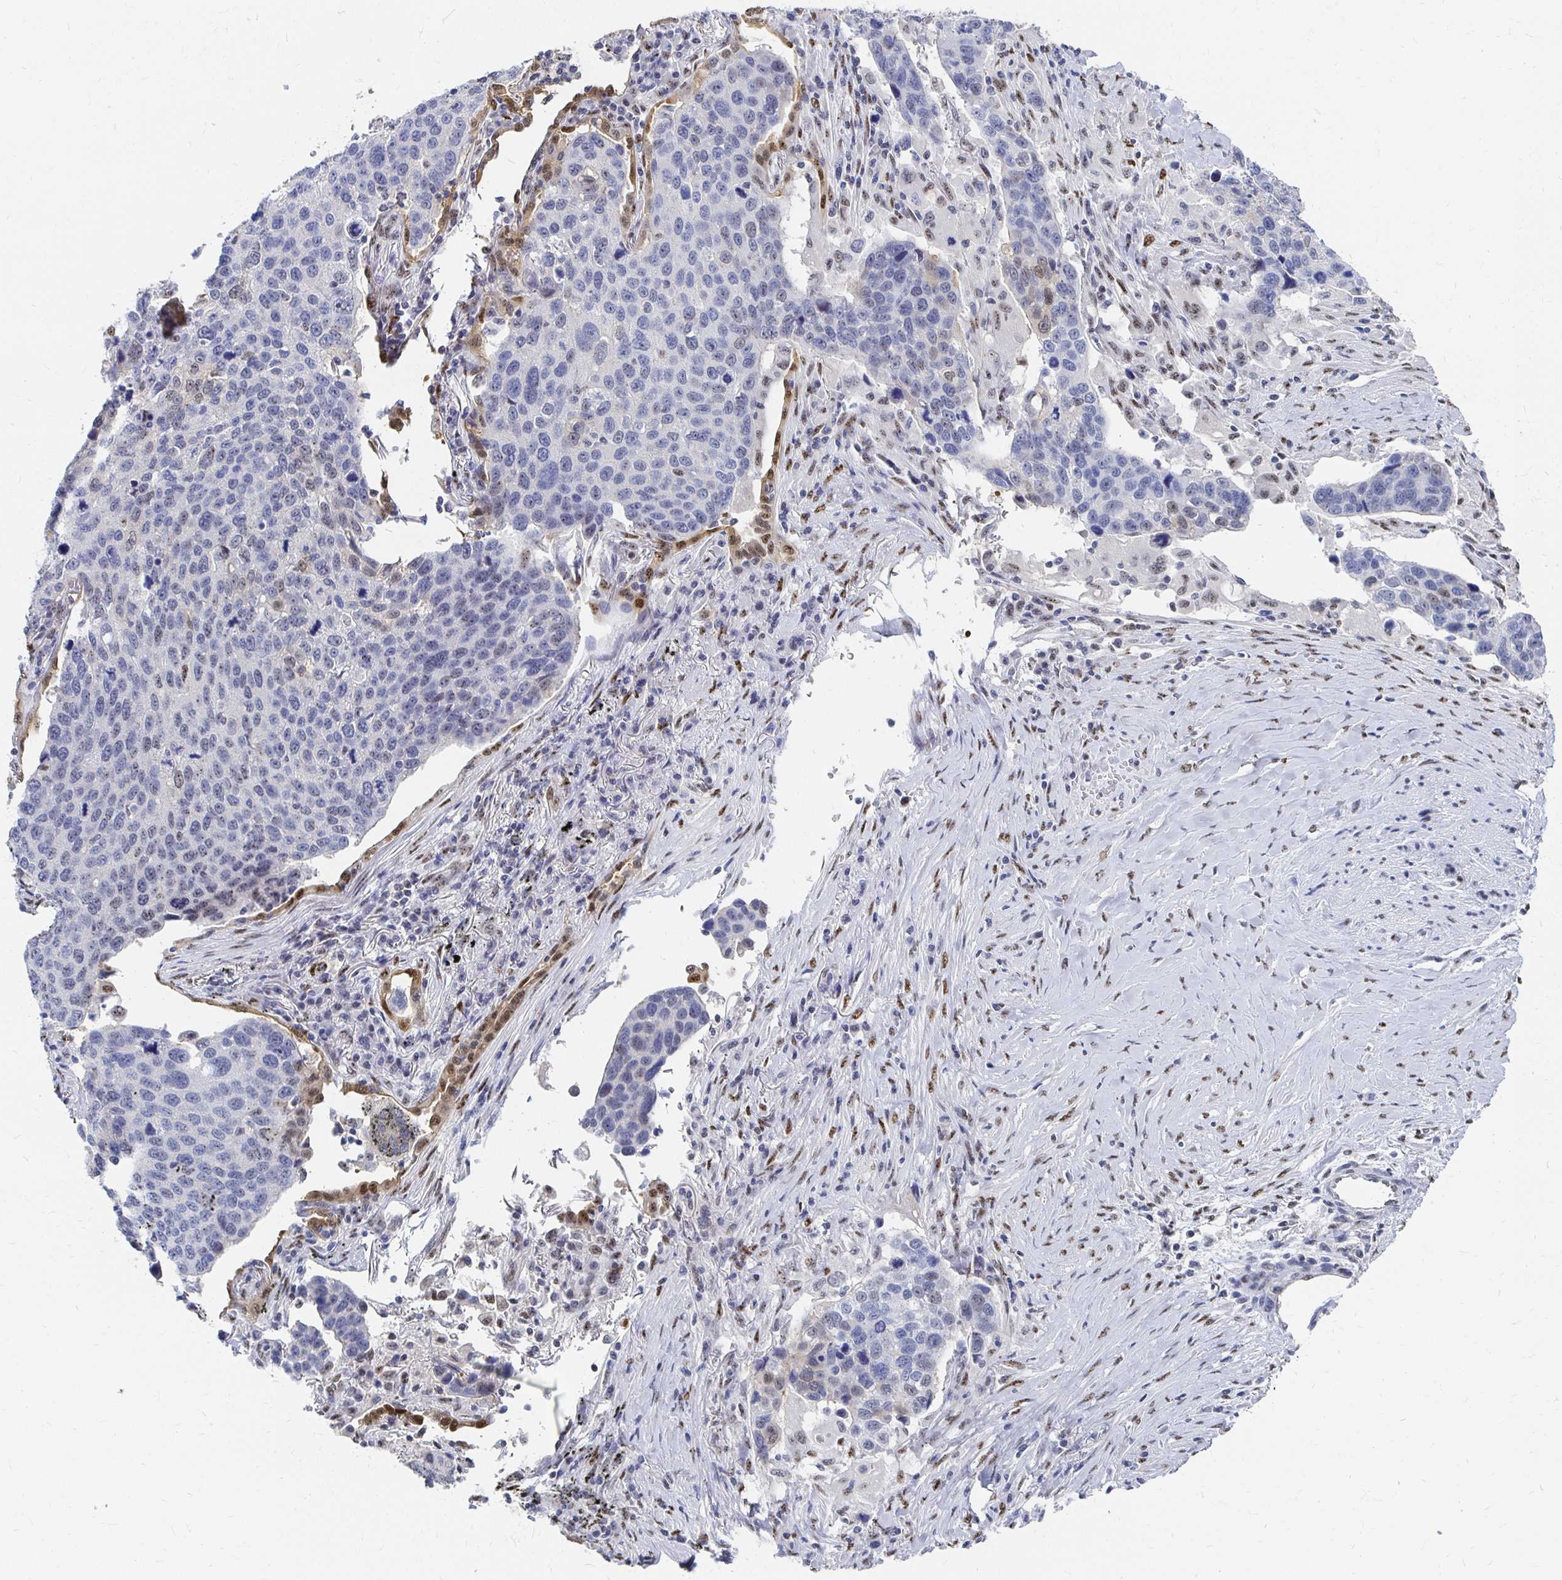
{"staining": {"intensity": "weak", "quantity": "<25%", "location": "nuclear"}, "tissue": "lung cancer", "cell_type": "Tumor cells", "image_type": "cancer", "snomed": [{"axis": "morphology", "description": "Squamous cell carcinoma, NOS"}, {"axis": "topography", "description": "Lymph node"}, {"axis": "topography", "description": "Lung"}], "caption": "This is an immunohistochemistry photomicrograph of lung cancer. There is no positivity in tumor cells.", "gene": "CLIC3", "patient": {"sex": "male", "age": 61}}